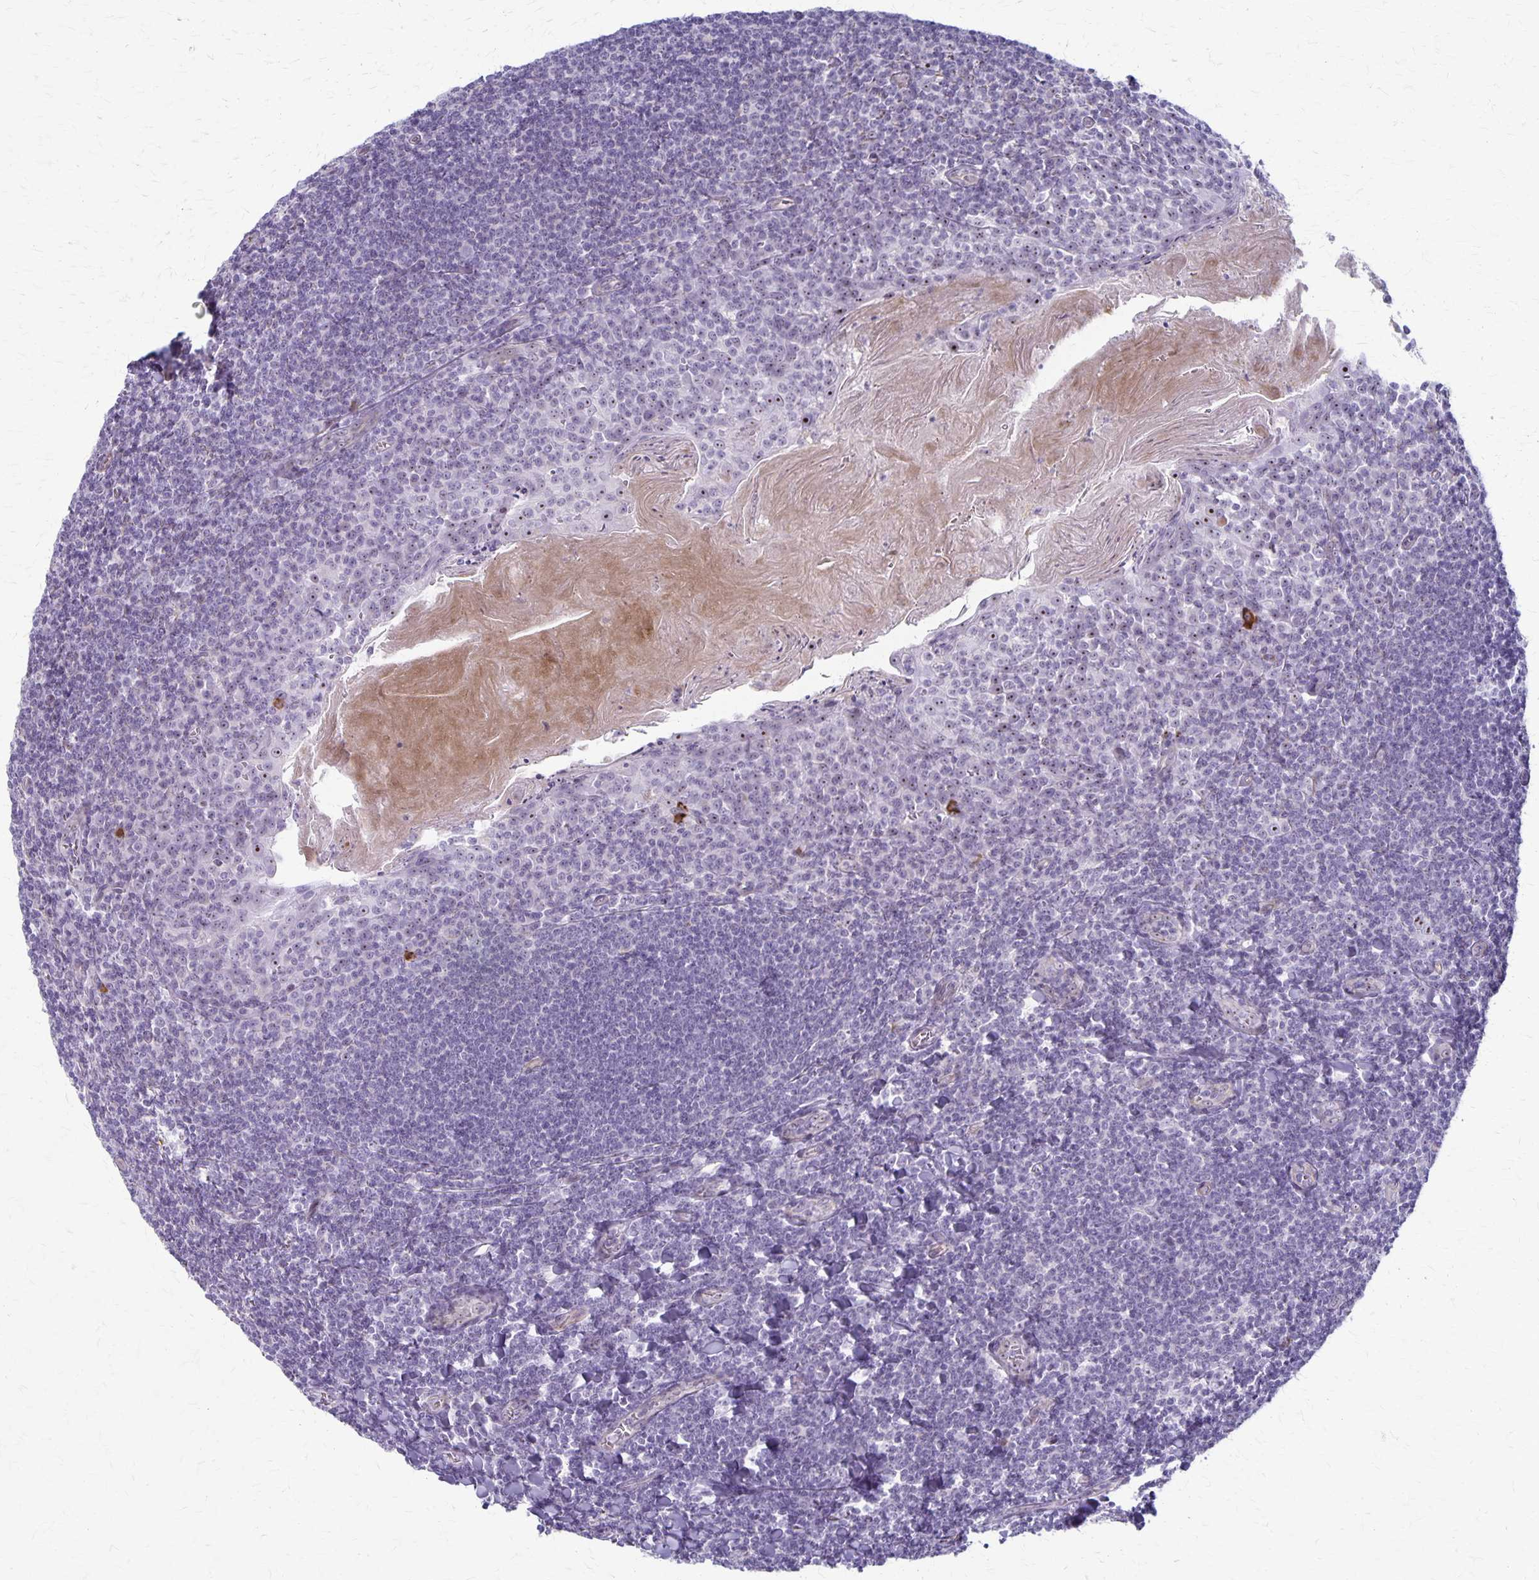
{"staining": {"intensity": "moderate", "quantity": ">75%", "location": "nuclear"}, "tissue": "tonsil", "cell_type": "Germinal center cells", "image_type": "normal", "snomed": [{"axis": "morphology", "description": "Normal tissue, NOS"}, {"axis": "topography", "description": "Tonsil"}], "caption": "IHC micrograph of benign human tonsil stained for a protein (brown), which shows medium levels of moderate nuclear staining in about >75% of germinal center cells.", "gene": "DLK2", "patient": {"sex": "male", "age": 27}}